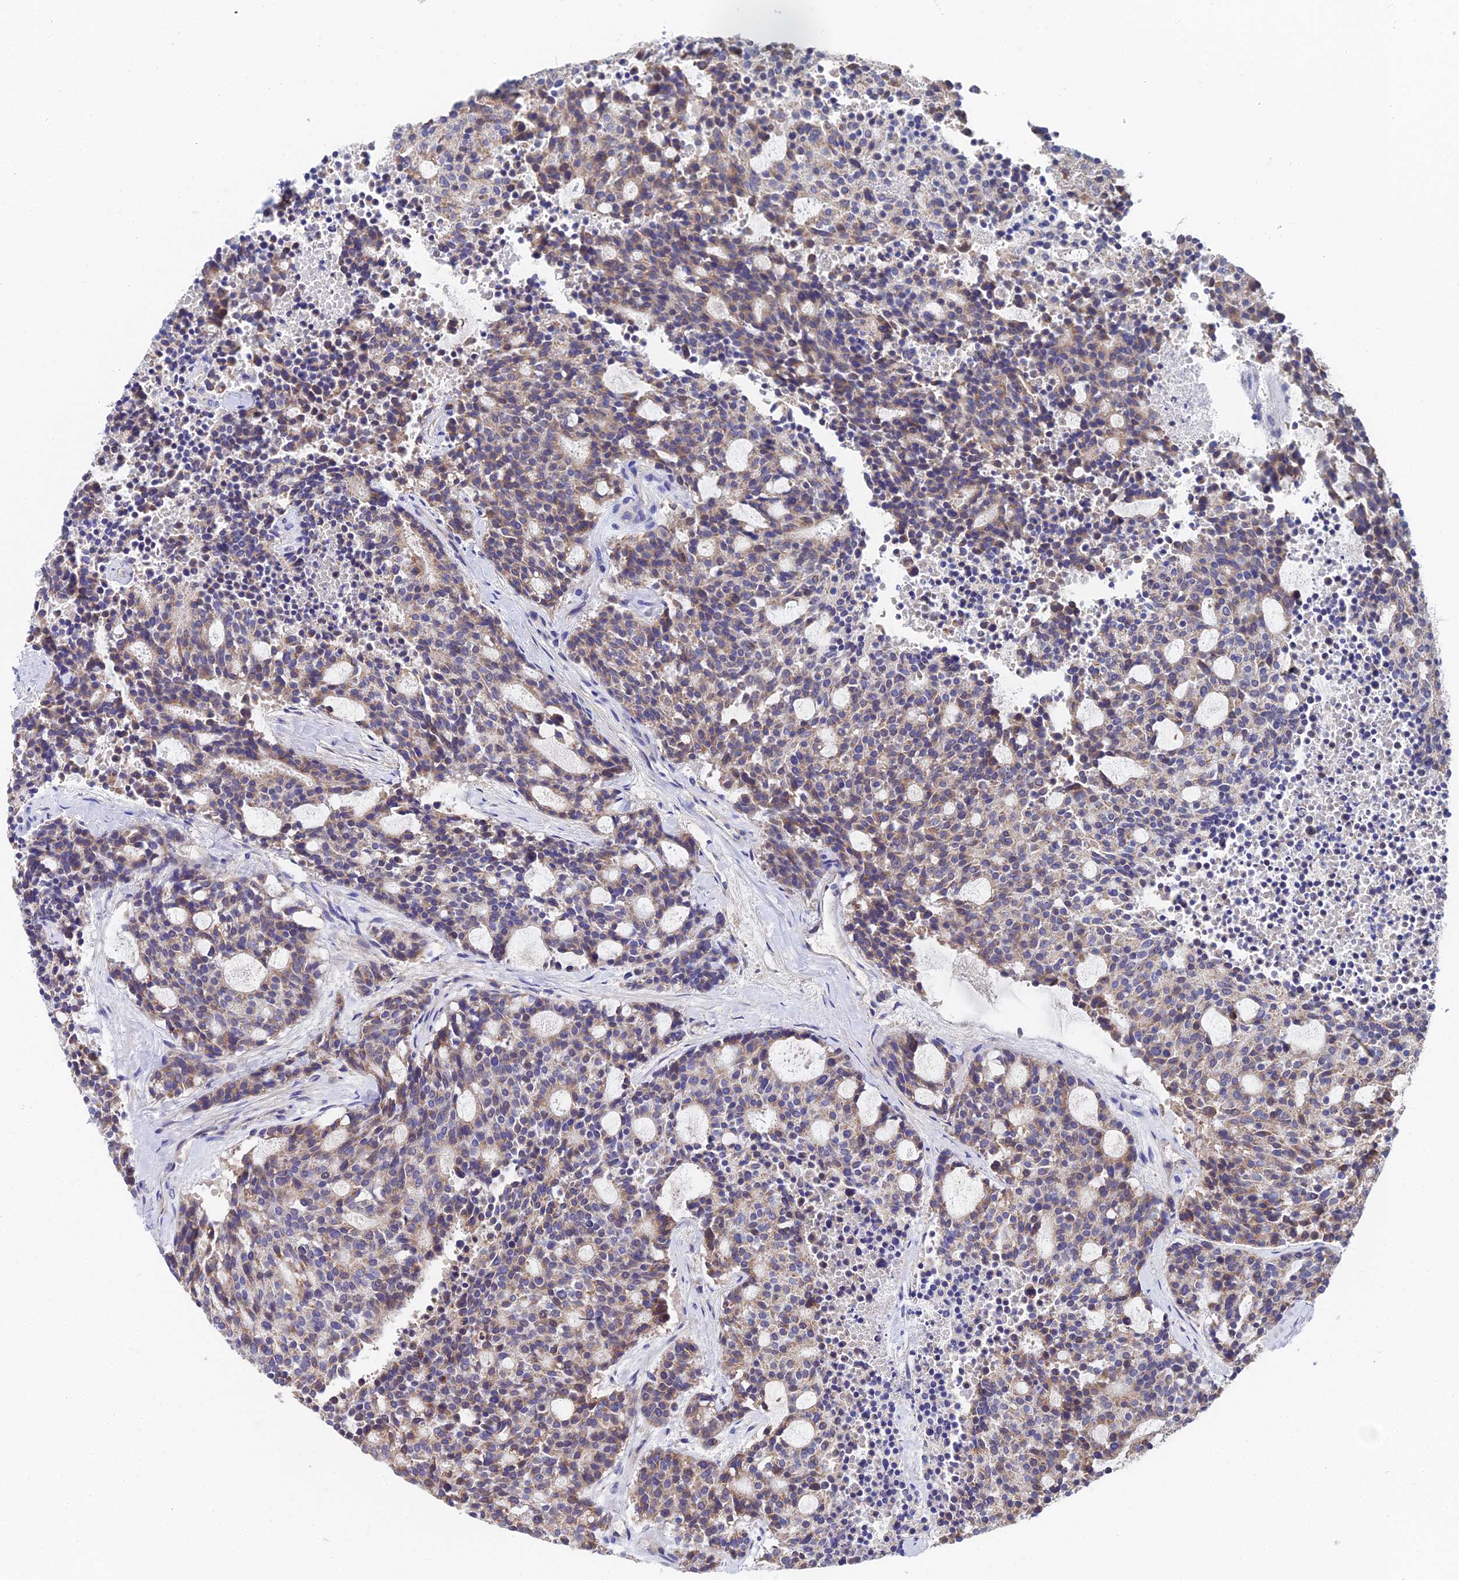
{"staining": {"intensity": "weak", "quantity": ">75%", "location": "cytoplasmic/membranous"}, "tissue": "carcinoid", "cell_type": "Tumor cells", "image_type": "cancer", "snomed": [{"axis": "morphology", "description": "Carcinoid, malignant, NOS"}, {"axis": "topography", "description": "Pancreas"}], "caption": "Immunohistochemical staining of carcinoid (malignant) demonstrates weak cytoplasmic/membranous protein expression in about >75% of tumor cells.", "gene": "UBE2L3", "patient": {"sex": "female", "age": 54}}